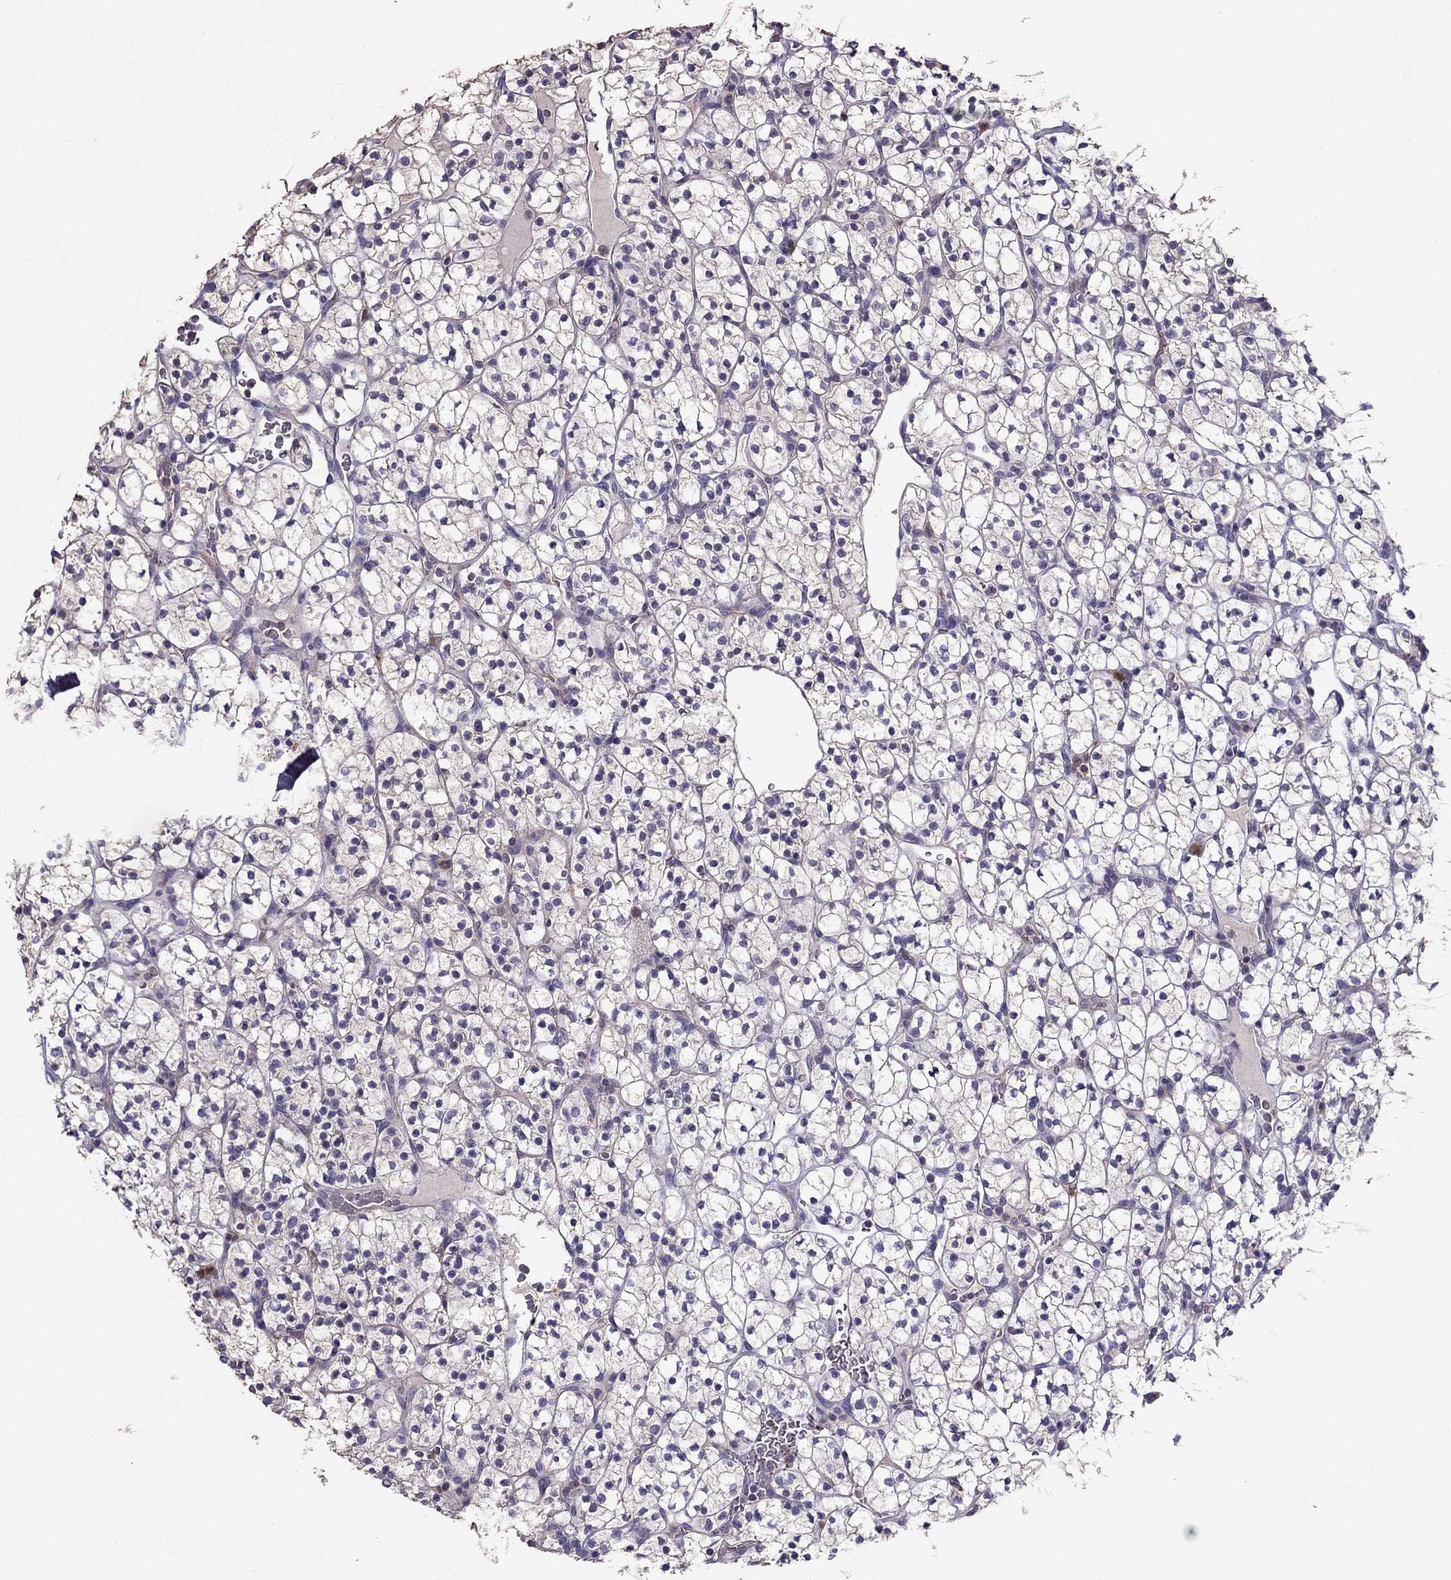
{"staining": {"intensity": "negative", "quantity": "none", "location": "none"}, "tissue": "renal cancer", "cell_type": "Tumor cells", "image_type": "cancer", "snomed": [{"axis": "morphology", "description": "Adenocarcinoma, NOS"}, {"axis": "topography", "description": "Kidney"}], "caption": "Tumor cells show no significant positivity in renal cancer (adenocarcinoma).", "gene": "RFLNB", "patient": {"sex": "female", "age": 89}}